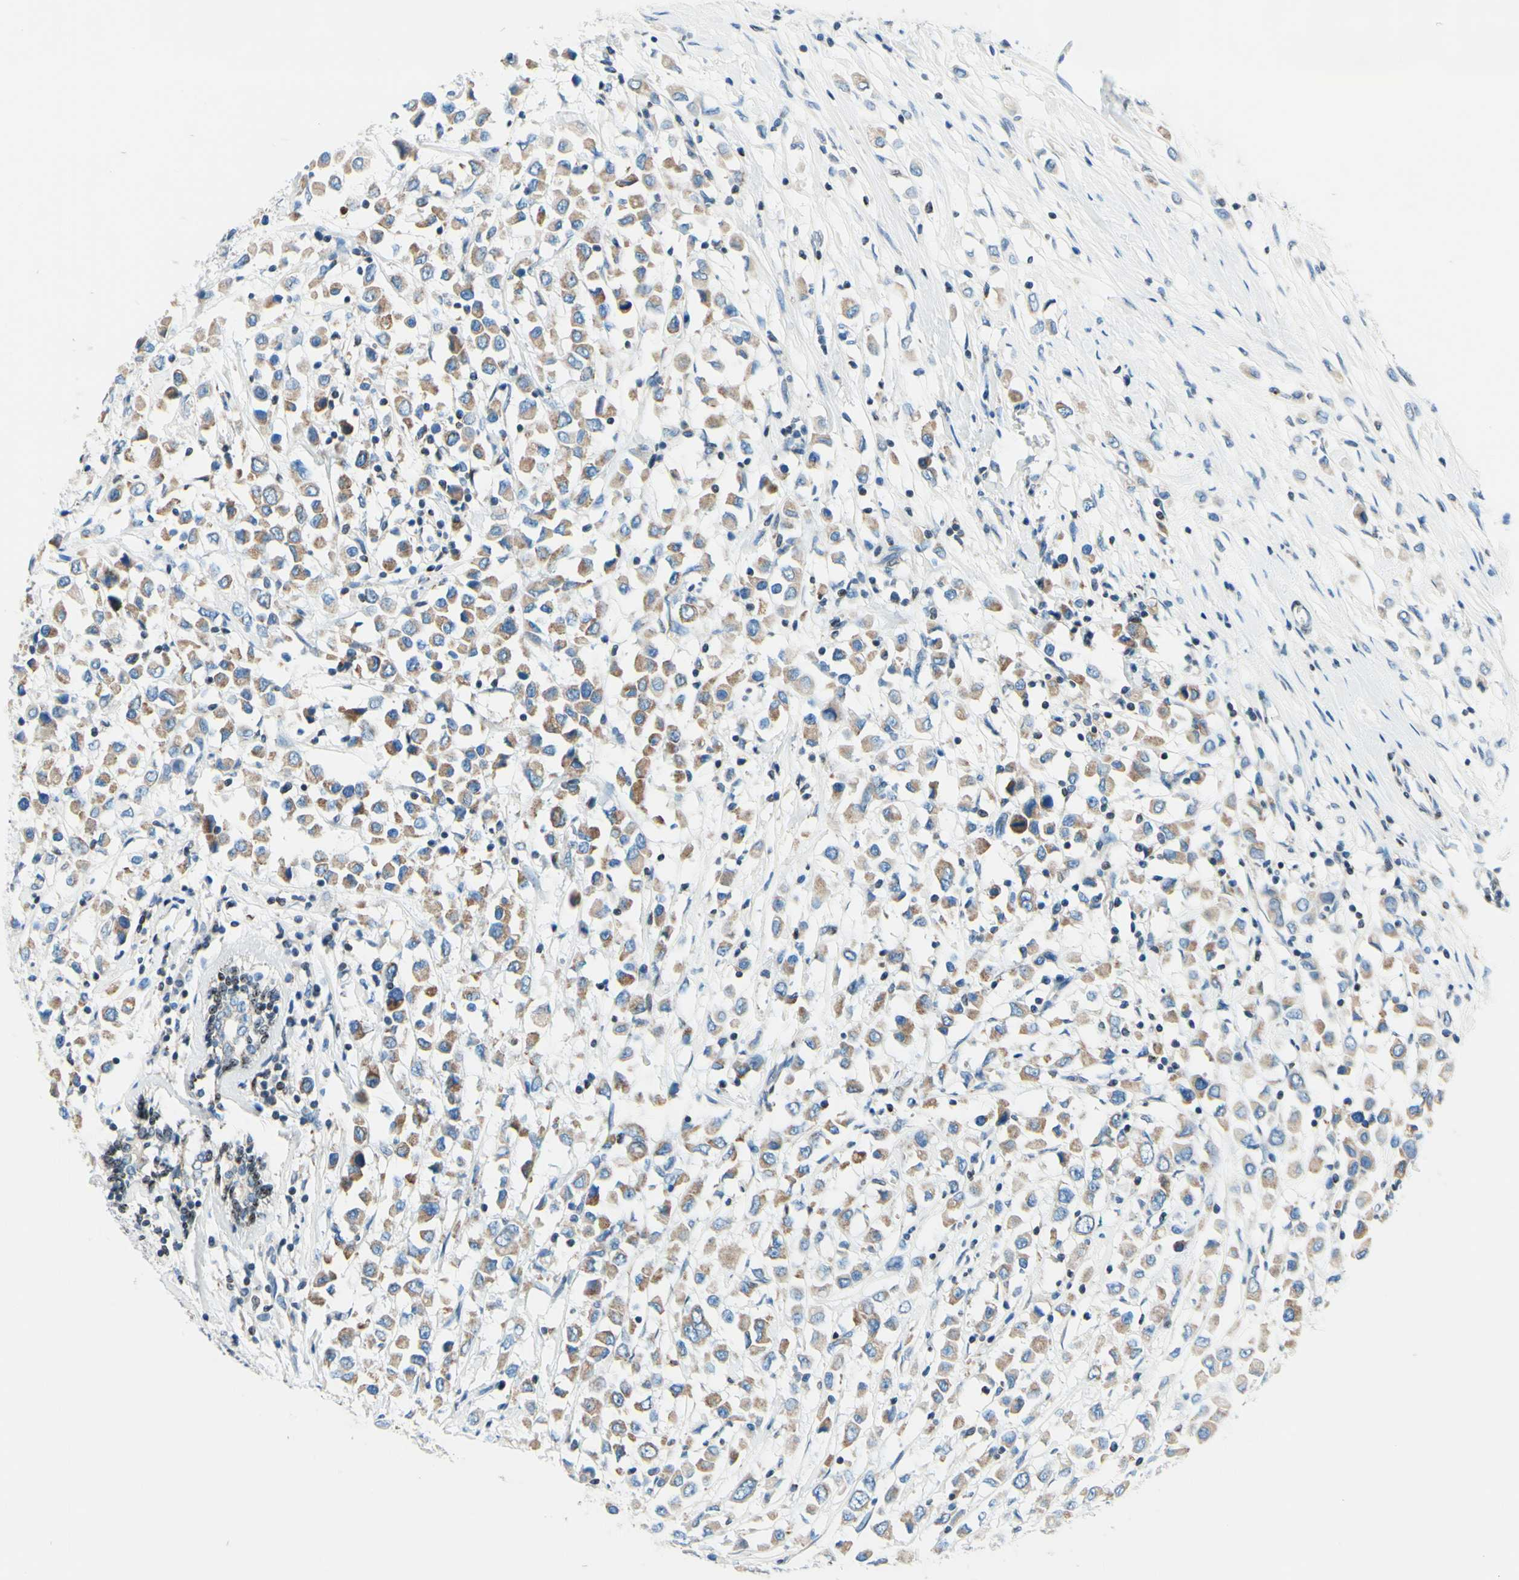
{"staining": {"intensity": "weak", "quantity": ">75%", "location": "cytoplasmic/membranous"}, "tissue": "breast cancer", "cell_type": "Tumor cells", "image_type": "cancer", "snomed": [{"axis": "morphology", "description": "Duct carcinoma"}, {"axis": "topography", "description": "Breast"}], "caption": "Human breast cancer (infiltrating ductal carcinoma) stained with a protein marker shows weak staining in tumor cells.", "gene": "CBX7", "patient": {"sex": "female", "age": 61}}